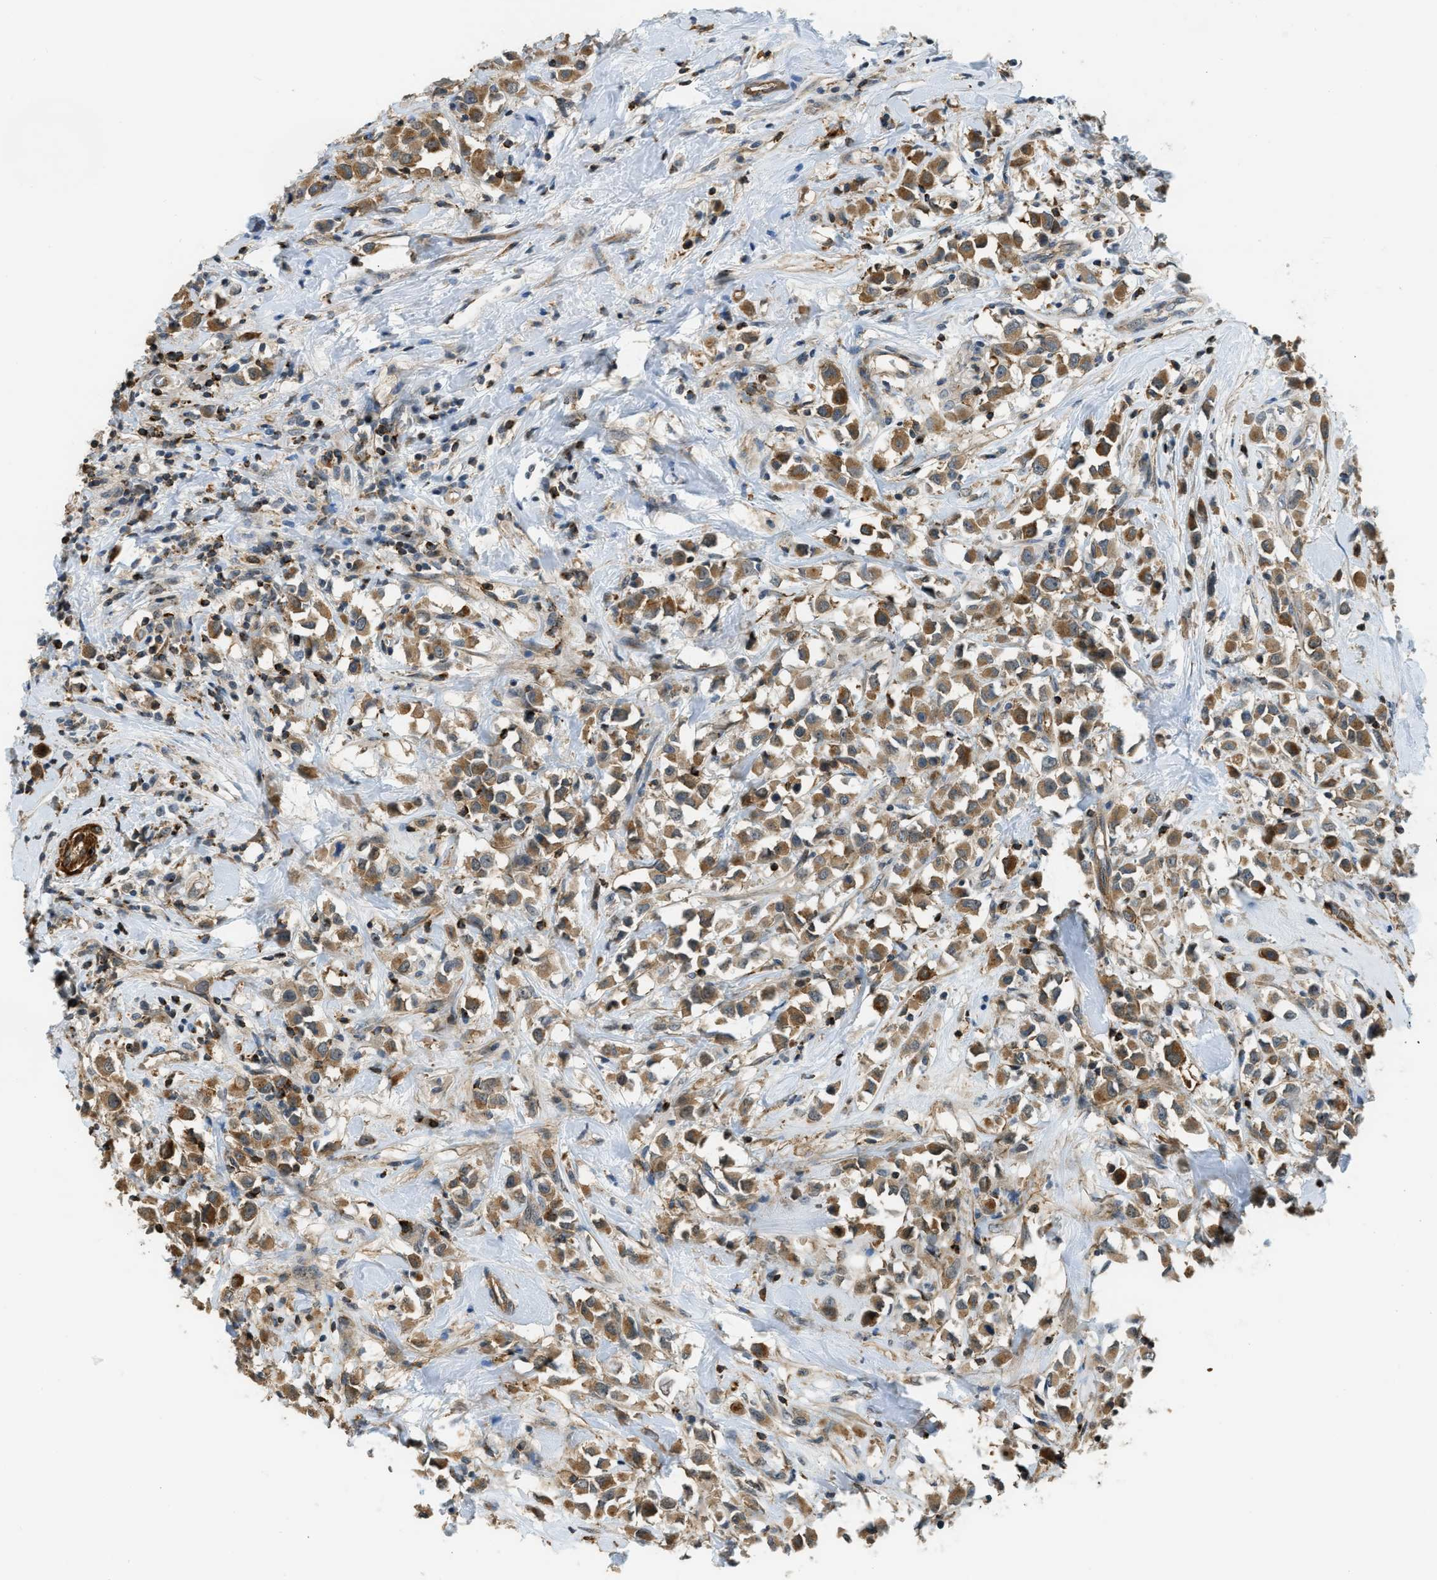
{"staining": {"intensity": "moderate", "quantity": ">75%", "location": "cytoplasmic/membranous"}, "tissue": "breast cancer", "cell_type": "Tumor cells", "image_type": "cancer", "snomed": [{"axis": "morphology", "description": "Duct carcinoma"}, {"axis": "topography", "description": "Breast"}], "caption": "Moderate cytoplasmic/membranous protein positivity is identified in approximately >75% of tumor cells in breast invasive ductal carcinoma. (DAB (3,3'-diaminobenzidine) = brown stain, brightfield microscopy at high magnification).", "gene": "KIAA1671", "patient": {"sex": "female", "age": 61}}